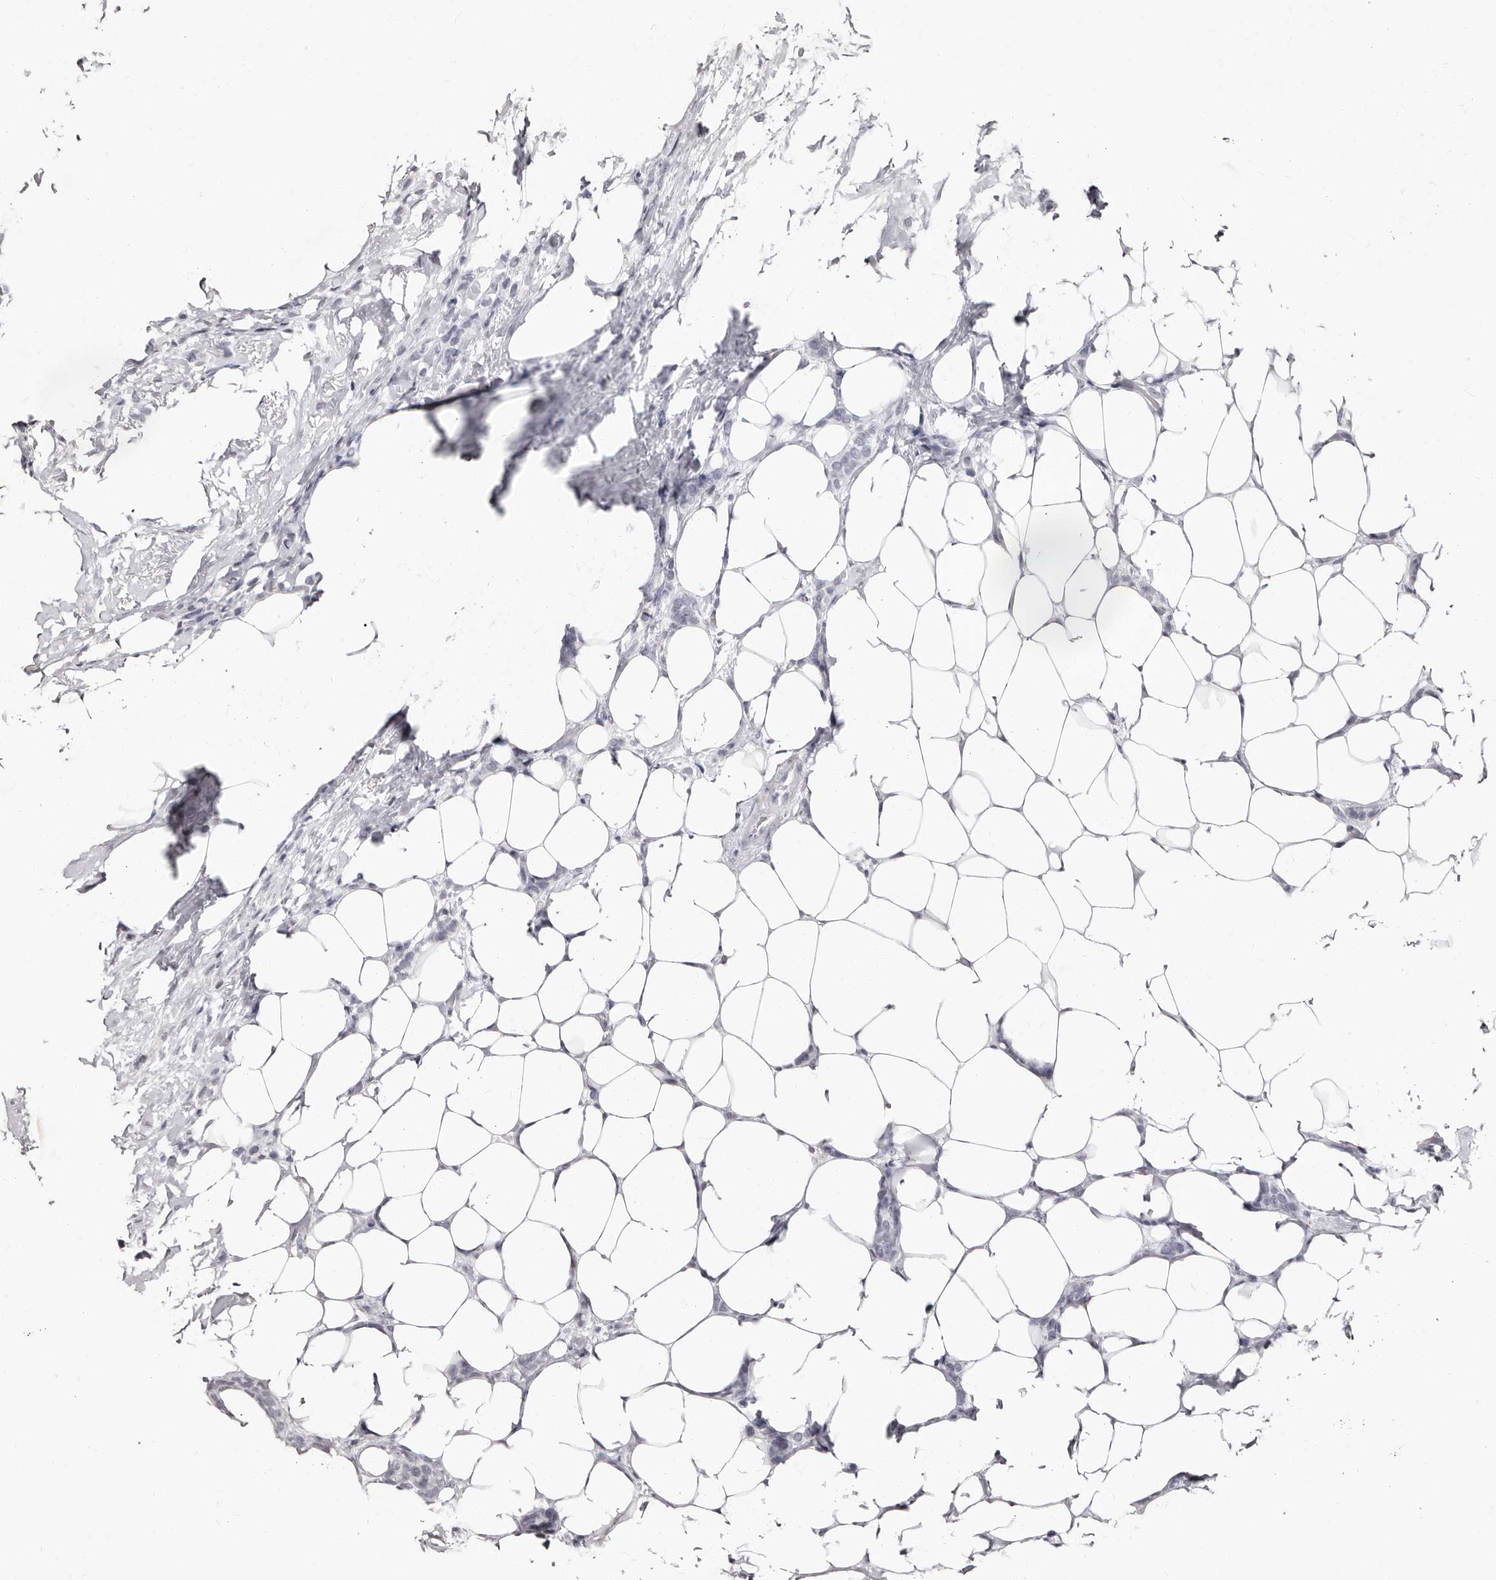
{"staining": {"intensity": "negative", "quantity": "none", "location": "none"}, "tissue": "breast cancer", "cell_type": "Tumor cells", "image_type": "cancer", "snomed": [{"axis": "morphology", "description": "Lobular carcinoma"}, {"axis": "topography", "description": "Breast"}], "caption": "DAB (3,3'-diaminobenzidine) immunohistochemical staining of human breast lobular carcinoma demonstrates no significant expression in tumor cells. Brightfield microscopy of immunohistochemistry stained with DAB (brown) and hematoxylin (blue), captured at high magnification.", "gene": "PHF20L1", "patient": {"sex": "female", "age": 50}}